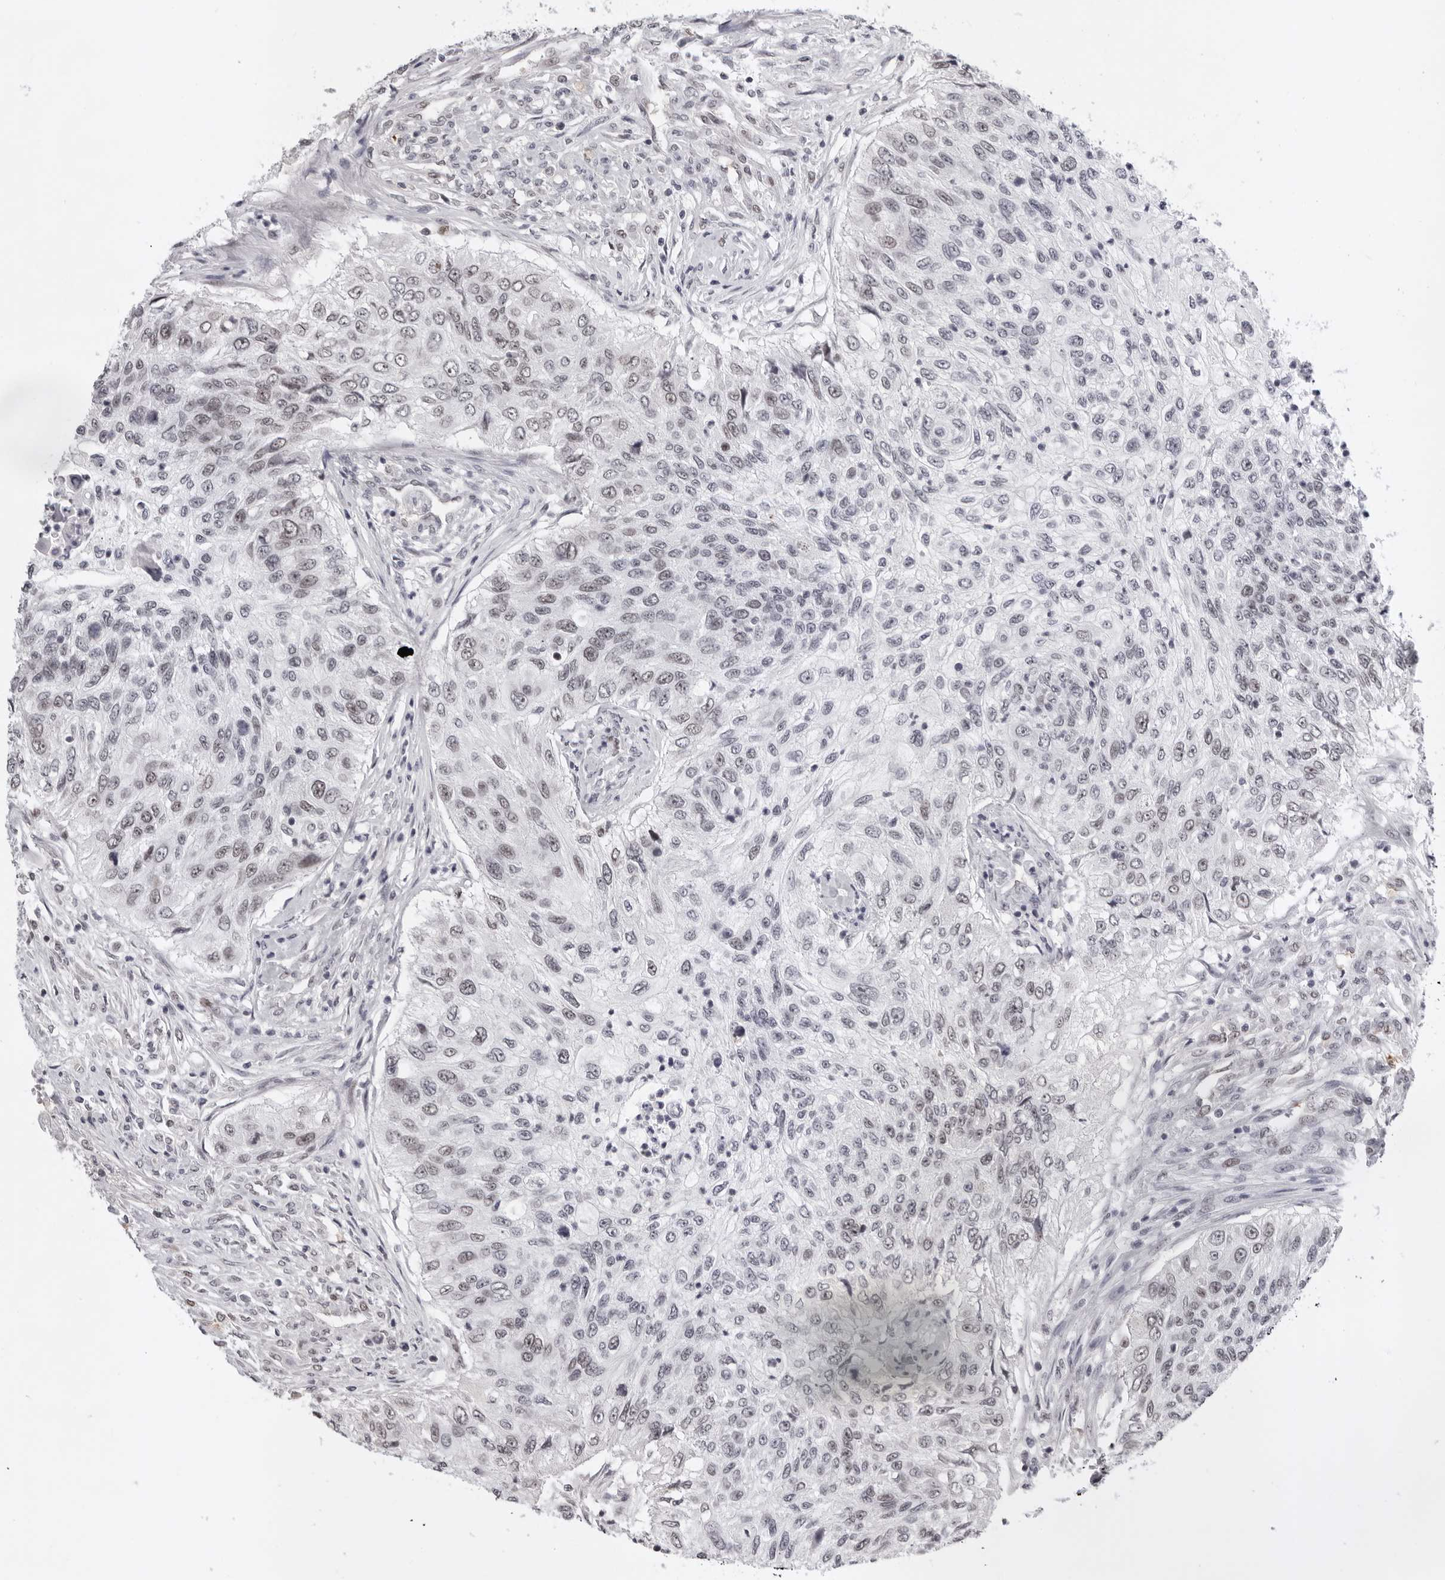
{"staining": {"intensity": "weak", "quantity": ">75%", "location": "nuclear"}, "tissue": "urothelial cancer", "cell_type": "Tumor cells", "image_type": "cancer", "snomed": [{"axis": "morphology", "description": "Urothelial carcinoma, High grade"}, {"axis": "topography", "description": "Urinary bladder"}], "caption": "The image shows staining of urothelial cancer, revealing weak nuclear protein expression (brown color) within tumor cells.", "gene": "USP1", "patient": {"sex": "female", "age": 60}}